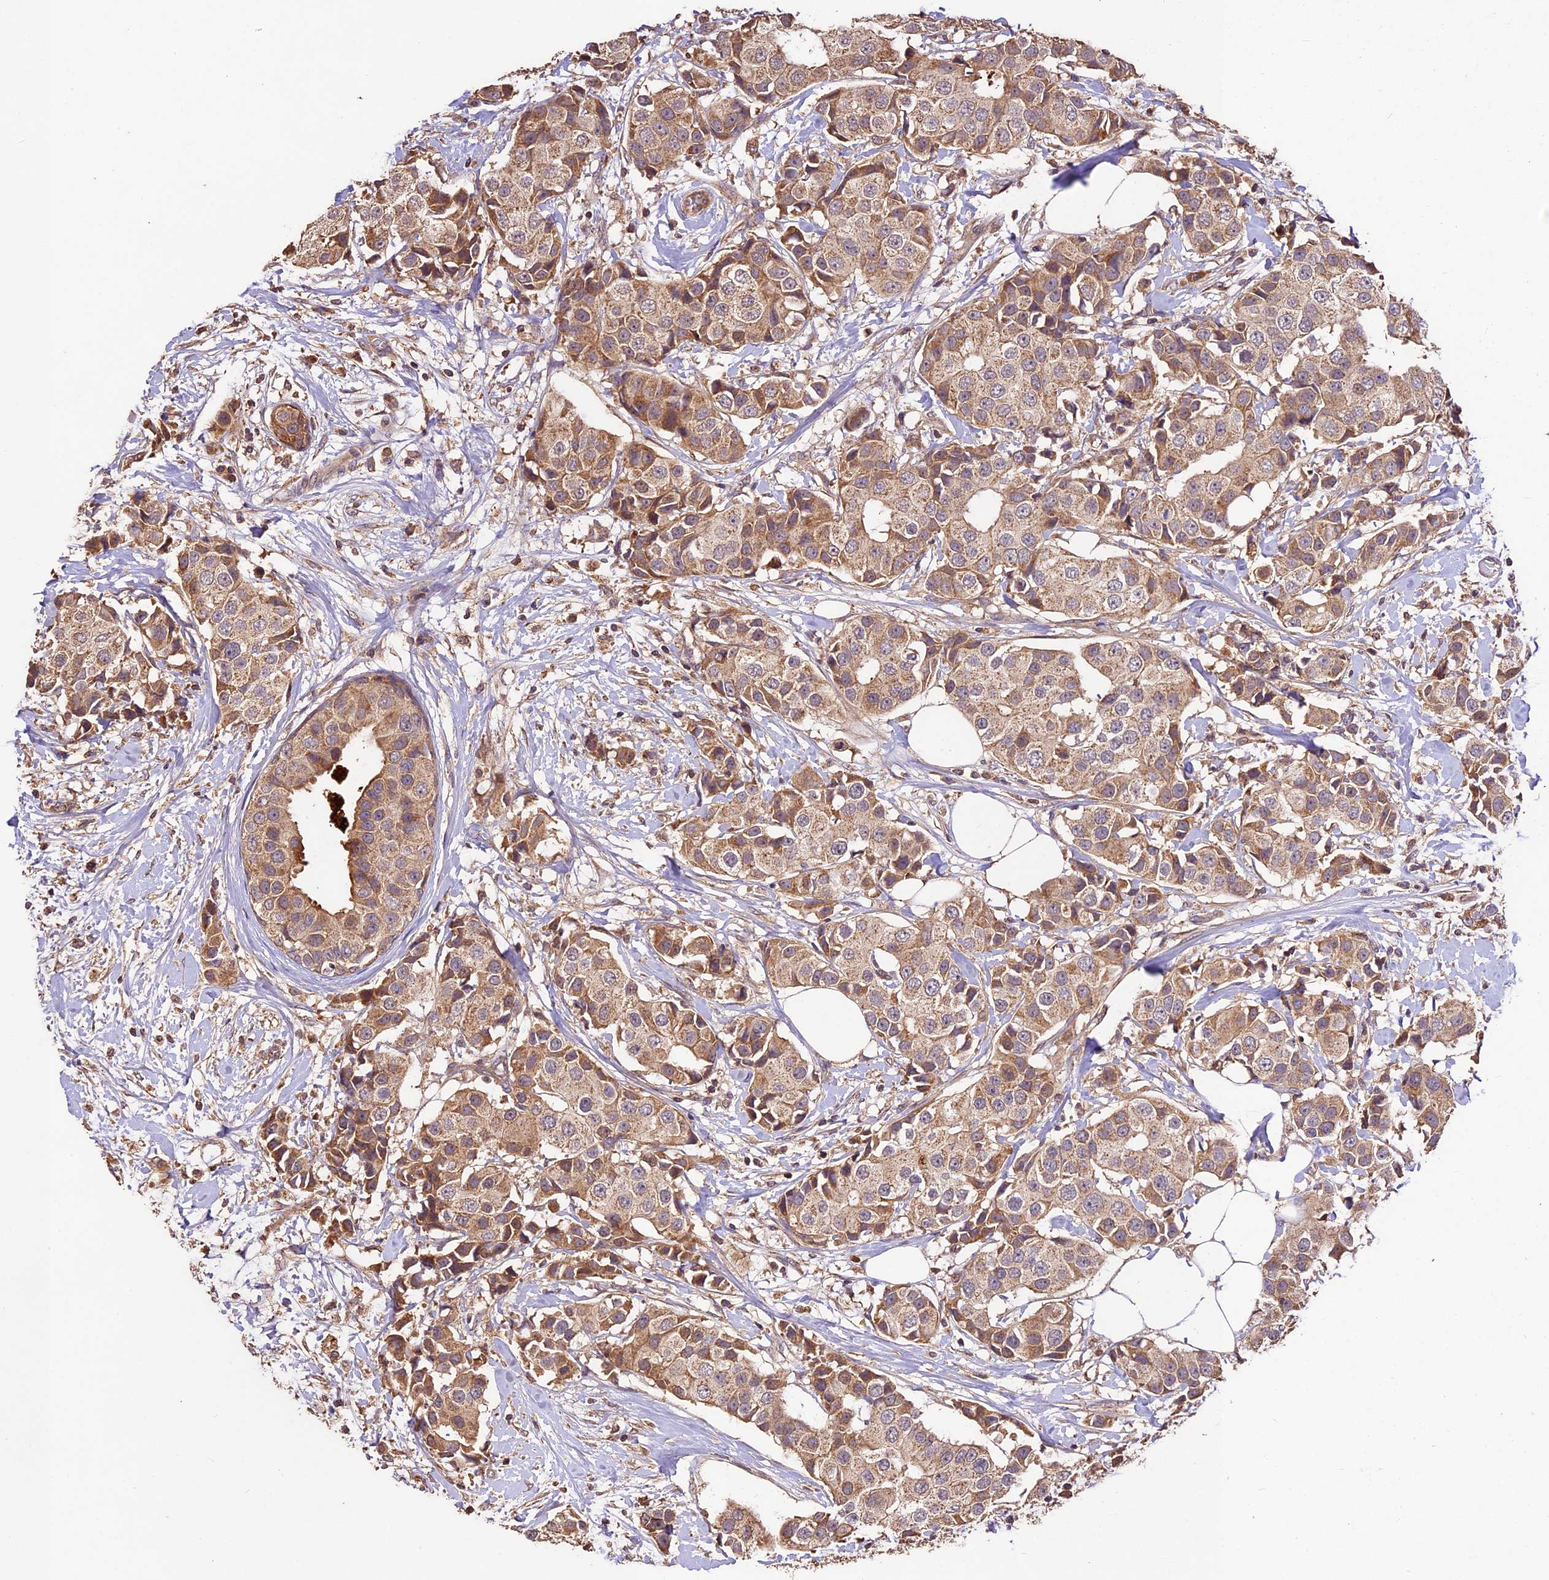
{"staining": {"intensity": "moderate", "quantity": ">75%", "location": "cytoplasmic/membranous"}, "tissue": "breast cancer", "cell_type": "Tumor cells", "image_type": "cancer", "snomed": [{"axis": "morphology", "description": "Normal tissue, NOS"}, {"axis": "morphology", "description": "Duct carcinoma"}, {"axis": "topography", "description": "Breast"}], "caption": "Immunohistochemical staining of human breast cancer reveals medium levels of moderate cytoplasmic/membranous protein positivity in about >75% of tumor cells. The protein is stained brown, and the nuclei are stained in blue (DAB IHC with brightfield microscopy, high magnification).", "gene": "CRLF1", "patient": {"sex": "female", "age": 39}}